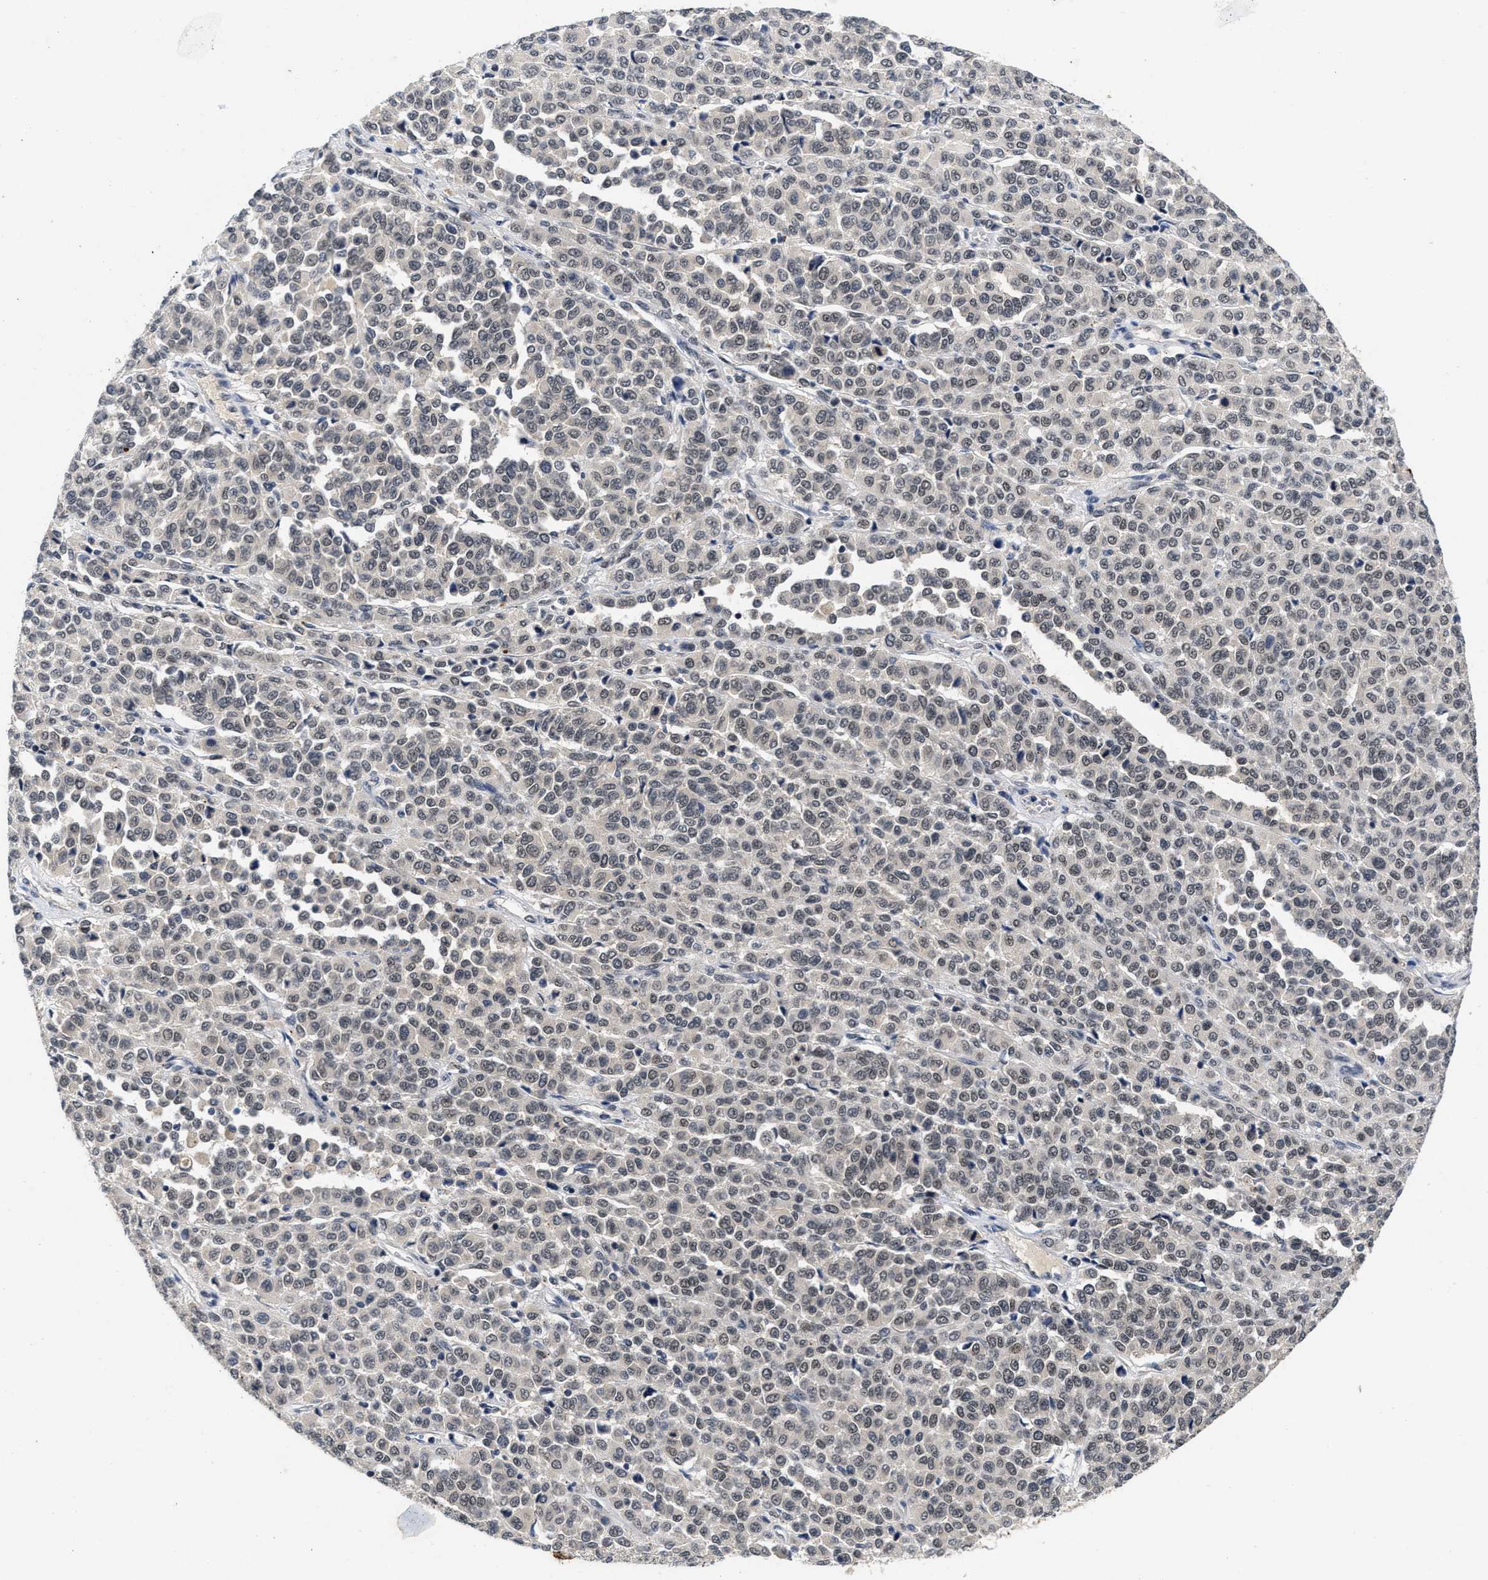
{"staining": {"intensity": "weak", "quantity": "25%-75%", "location": "nuclear"}, "tissue": "melanoma", "cell_type": "Tumor cells", "image_type": "cancer", "snomed": [{"axis": "morphology", "description": "Malignant melanoma, Metastatic site"}, {"axis": "topography", "description": "Pancreas"}], "caption": "Weak nuclear protein staining is appreciated in about 25%-75% of tumor cells in malignant melanoma (metastatic site).", "gene": "INIP", "patient": {"sex": "female", "age": 30}}